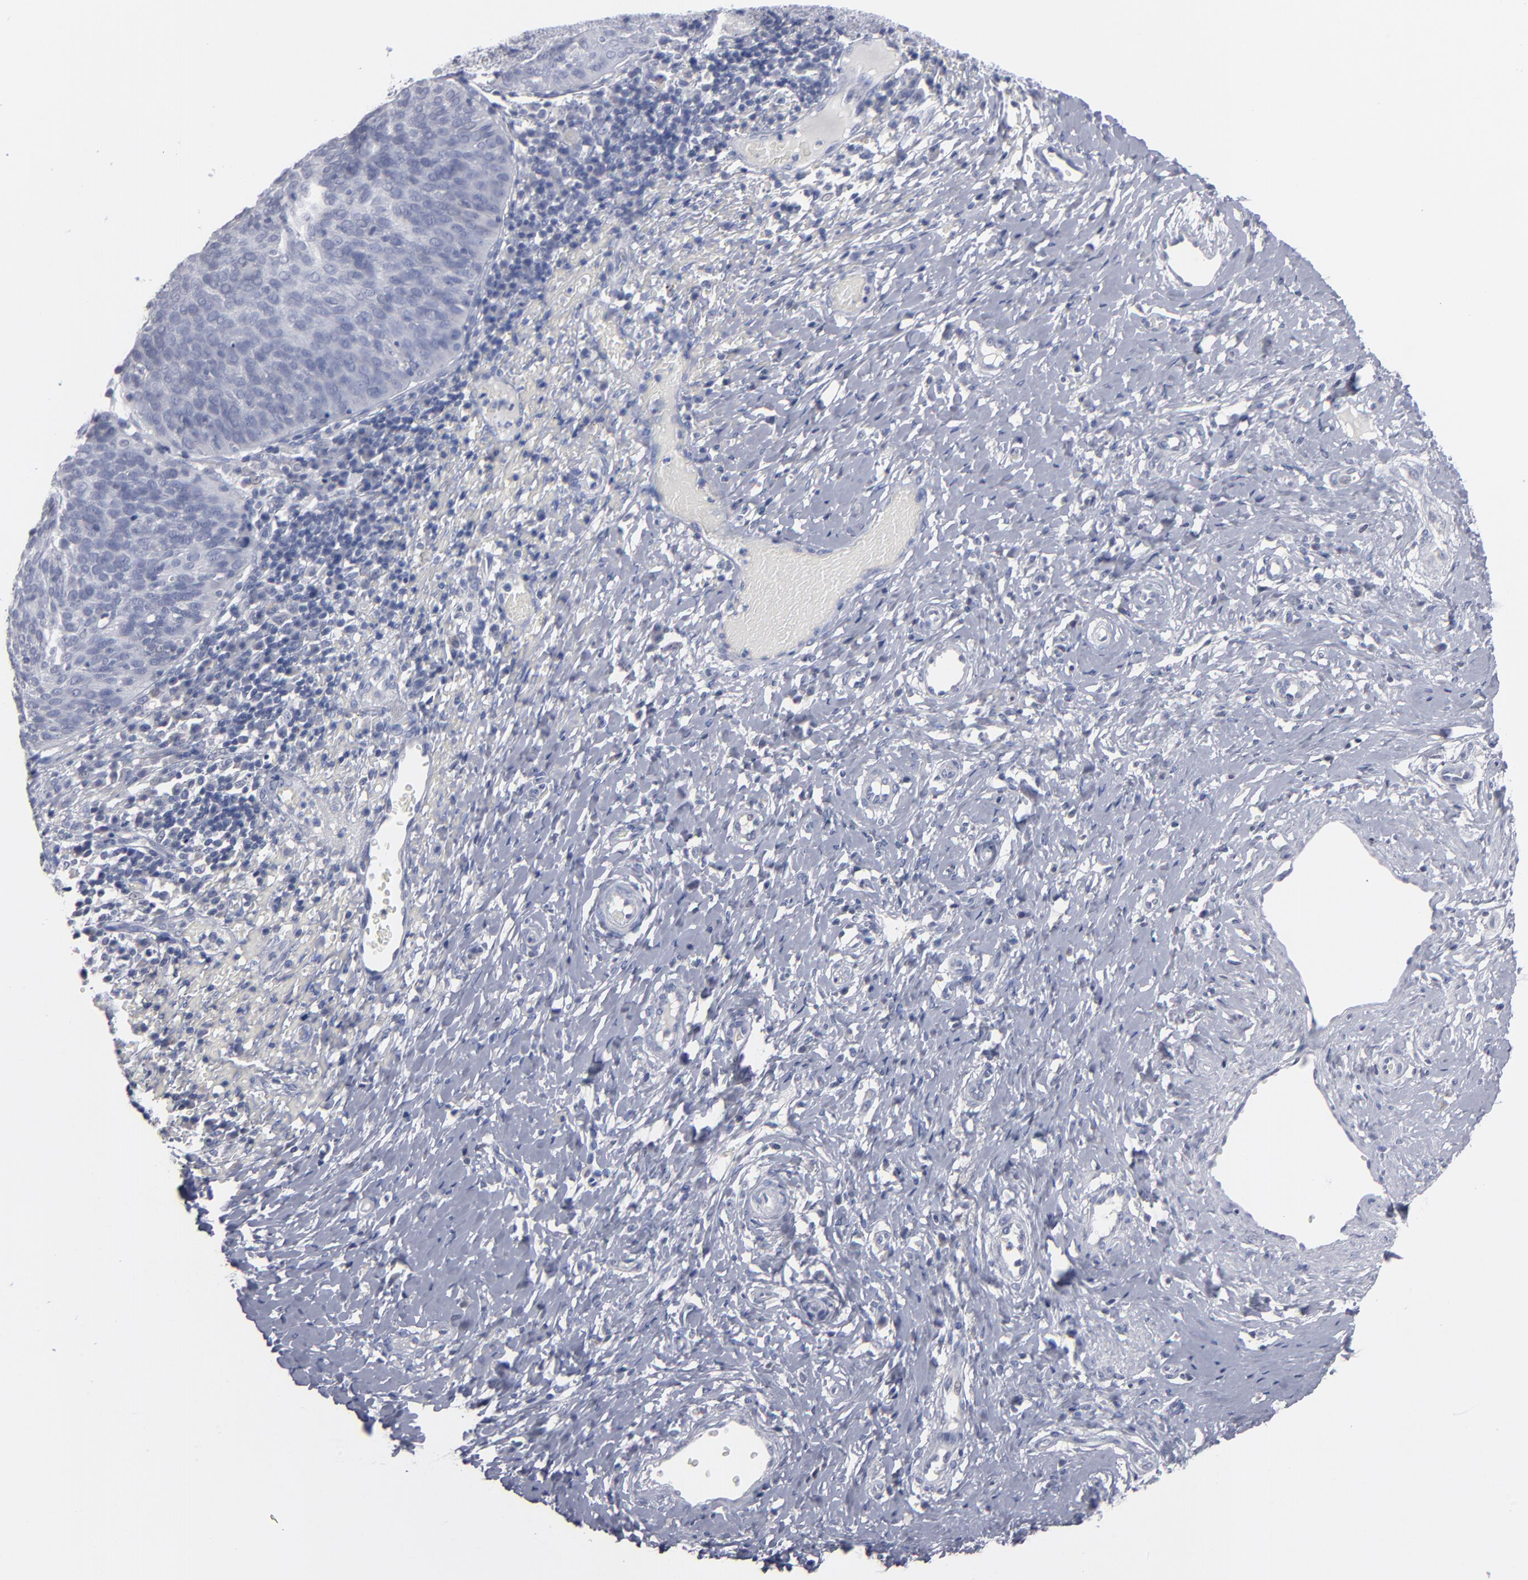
{"staining": {"intensity": "negative", "quantity": "none", "location": "none"}, "tissue": "cervical cancer", "cell_type": "Tumor cells", "image_type": "cancer", "snomed": [{"axis": "morphology", "description": "Normal tissue, NOS"}, {"axis": "morphology", "description": "Squamous cell carcinoma, NOS"}, {"axis": "topography", "description": "Cervix"}], "caption": "Cervical cancer (squamous cell carcinoma) was stained to show a protein in brown. There is no significant expression in tumor cells.", "gene": "RPH3A", "patient": {"sex": "female", "age": 39}}